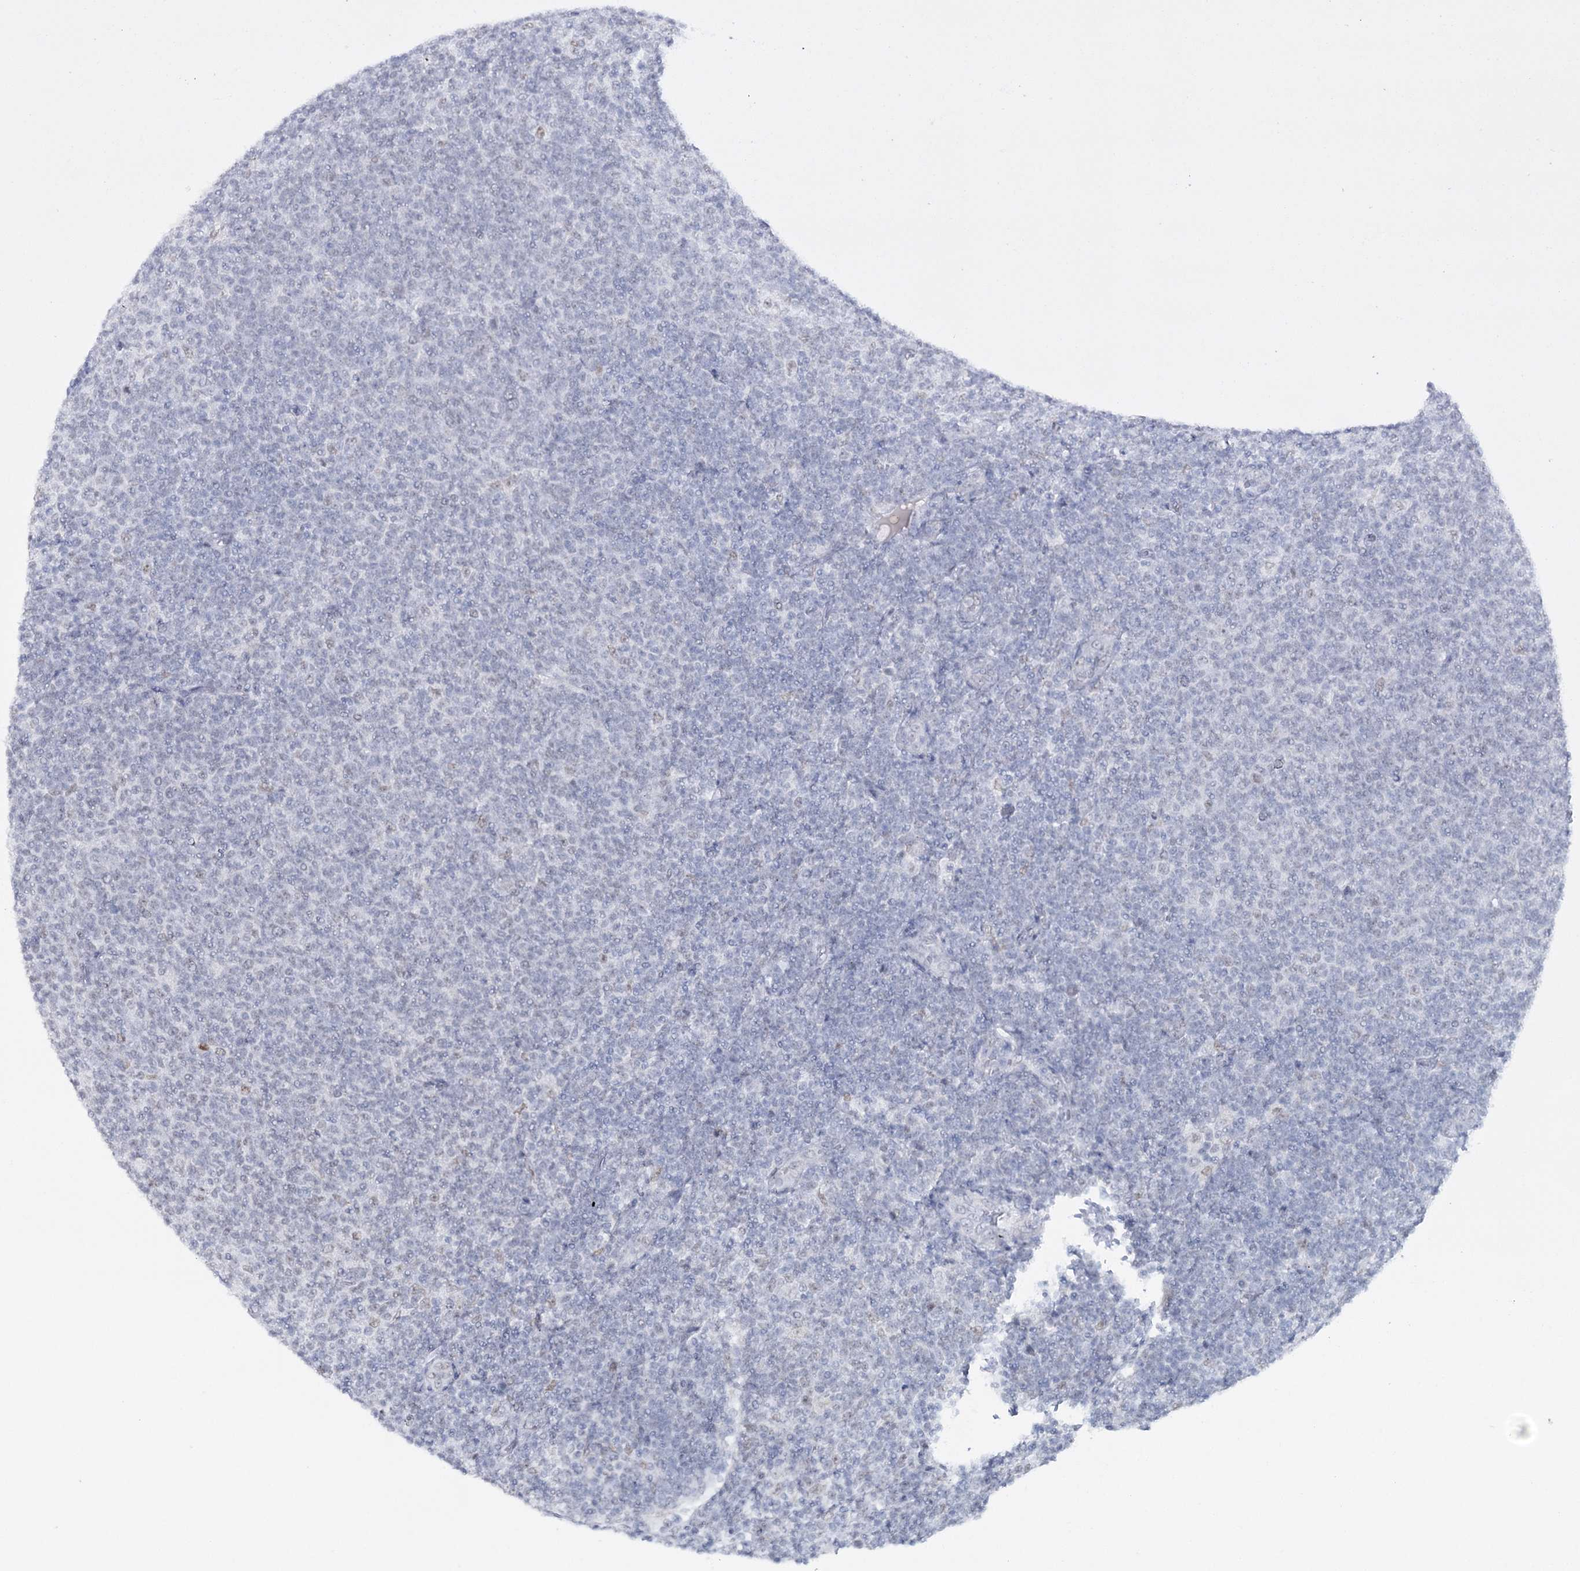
{"staining": {"intensity": "negative", "quantity": "none", "location": "none"}, "tissue": "lymphoma", "cell_type": "Tumor cells", "image_type": "cancer", "snomed": [{"axis": "morphology", "description": "Malignant lymphoma, non-Hodgkin's type, Low grade"}, {"axis": "topography", "description": "Lymph node"}], "caption": "The immunohistochemistry (IHC) micrograph has no significant expression in tumor cells of malignant lymphoma, non-Hodgkin's type (low-grade) tissue.", "gene": "ZC3H8", "patient": {"sex": "male", "age": 66}}